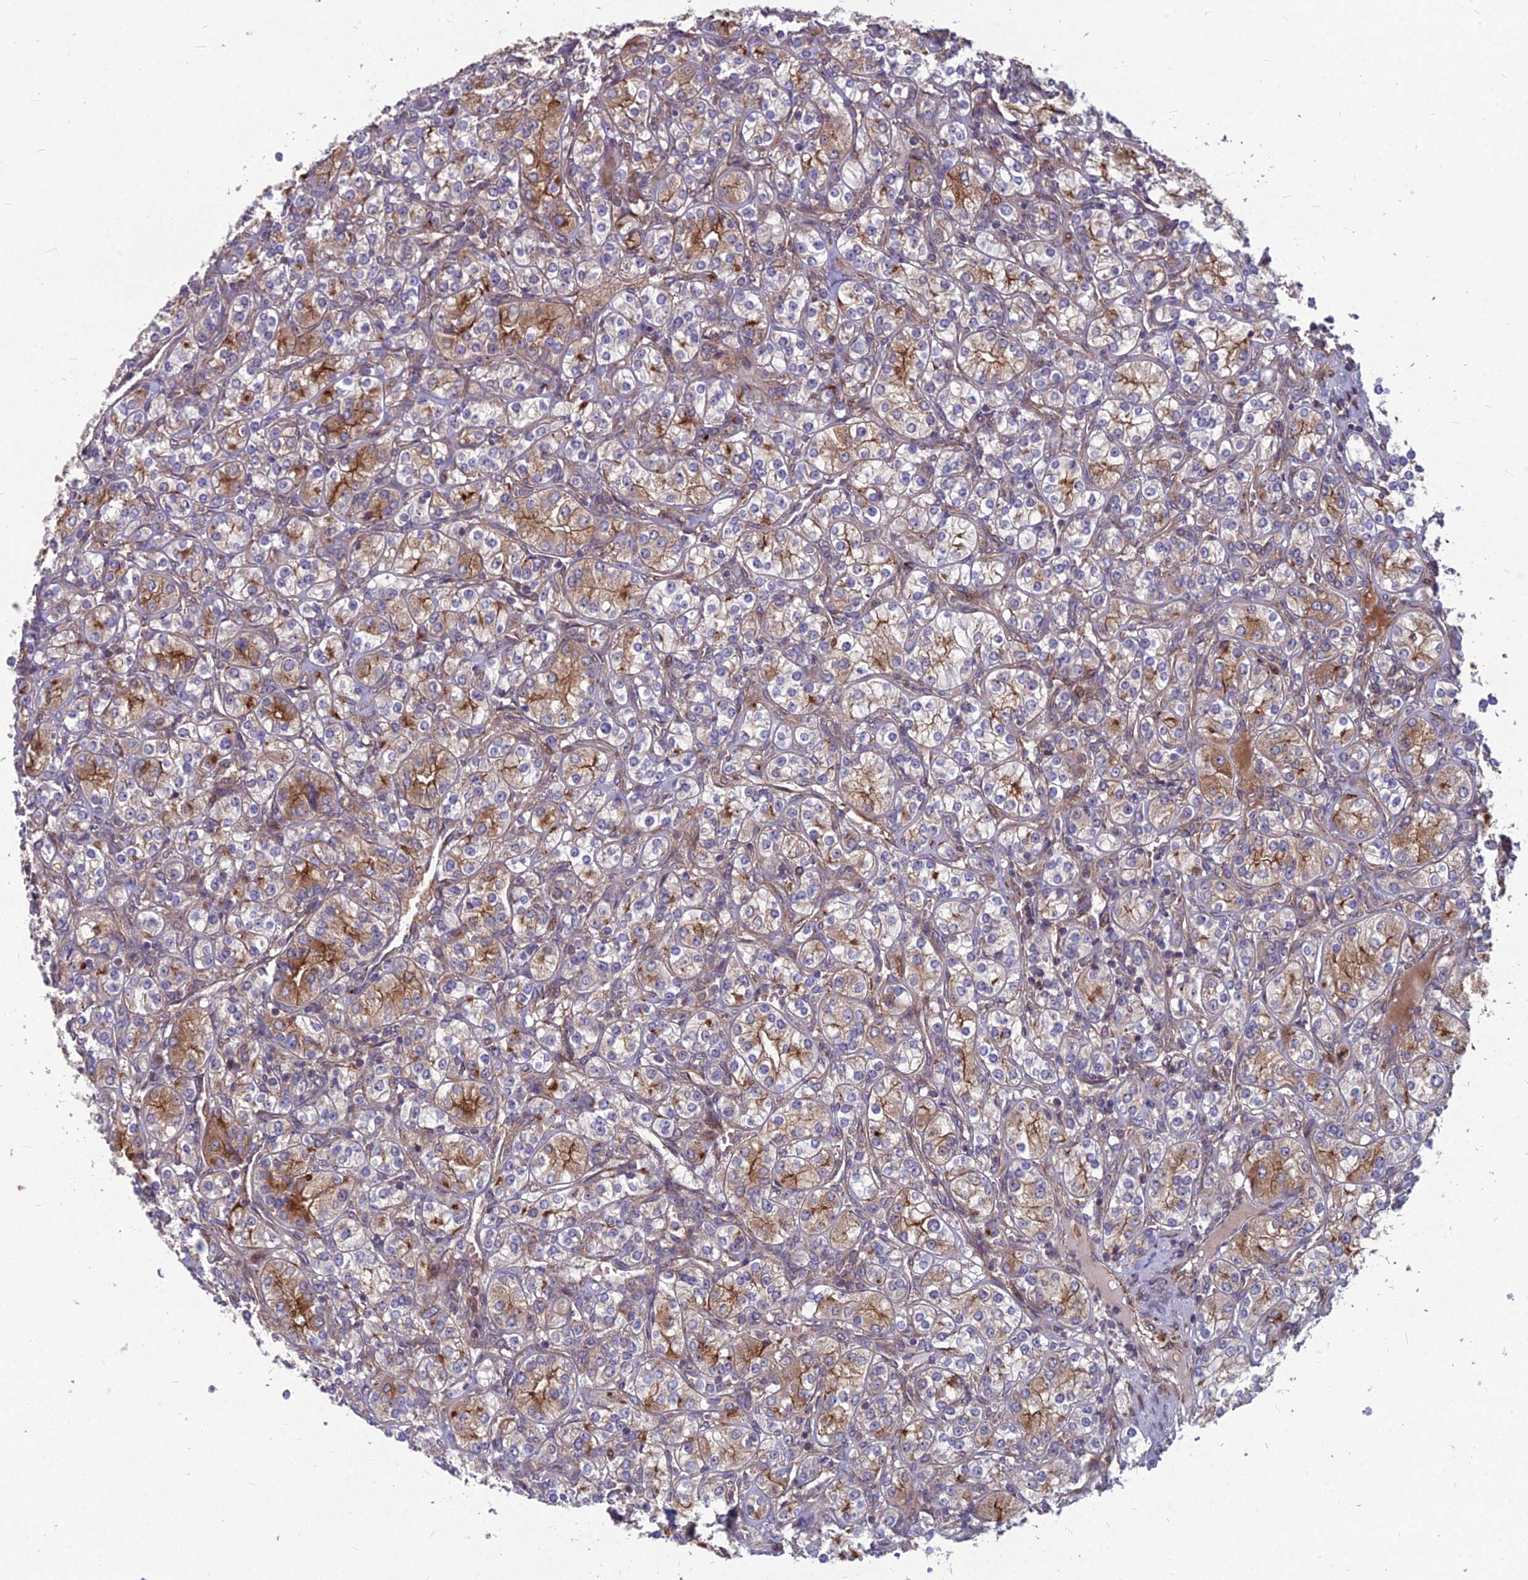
{"staining": {"intensity": "moderate", "quantity": "25%-75%", "location": "cytoplasmic/membranous"}, "tissue": "renal cancer", "cell_type": "Tumor cells", "image_type": "cancer", "snomed": [{"axis": "morphology", "description": "Adenocarcinoma, NOS"}, {"axis": "topography", "description": "Kidney"}], "caption": "This is a micrograph of immunohistochemistry staining of renal cancer, which shows moderate expression in the cytoplasmic/membranous of tumor cells.", "gene": "MFSD8", "patient": {"sex": "male", "age": 77}}